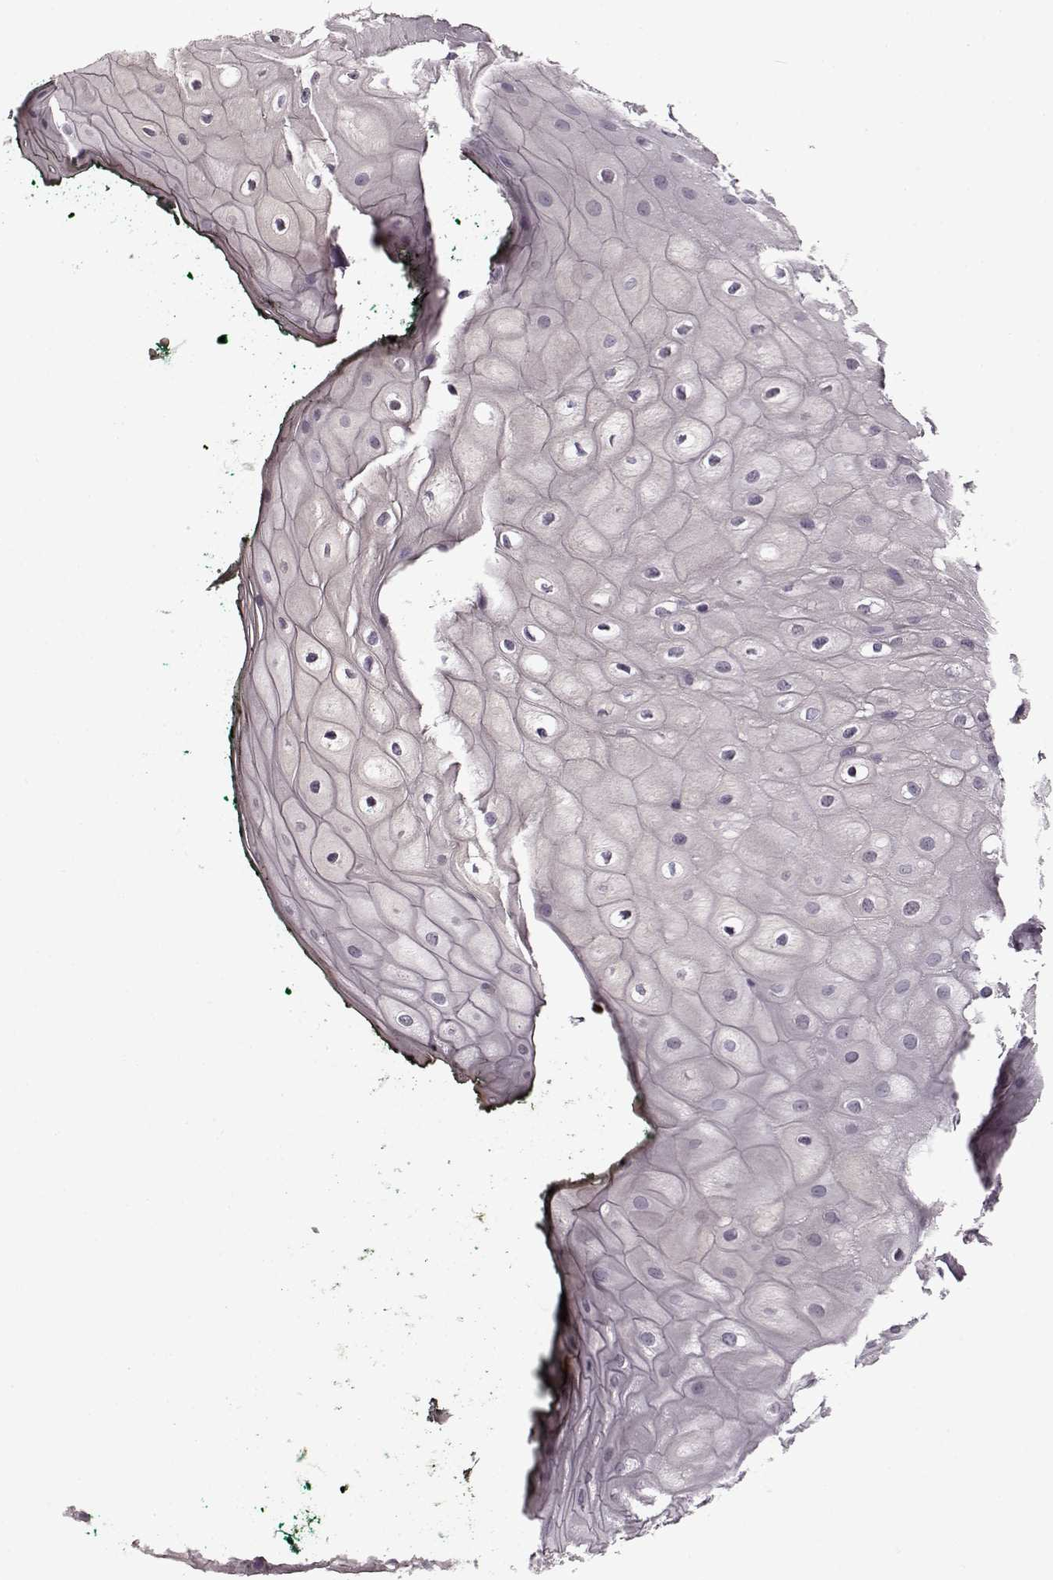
{"staining": {"intensity": "negative", "quantity": "none", "location": "none"}, "tissue": "oral mucosa", "cell_type": "Squamous epithelial cells", "image_type": "normal", "snomed": [{"axis": "morphology", "description": "Normal tissue, NOS"}, {"axis": "topography", "description": "Oral tissue"}, {"axis": "topography", "description": "Head-Neck"}], "caption": "Histopathology image shows no significant protein expression in squamous epithelial cells of benign oral mucosa. (DAB (3,3'-diaminobenzidine) IHC with hematoxylin counter stain).", "gene": "CNGA3", "patient": {"sex": "female", "age": 68}}